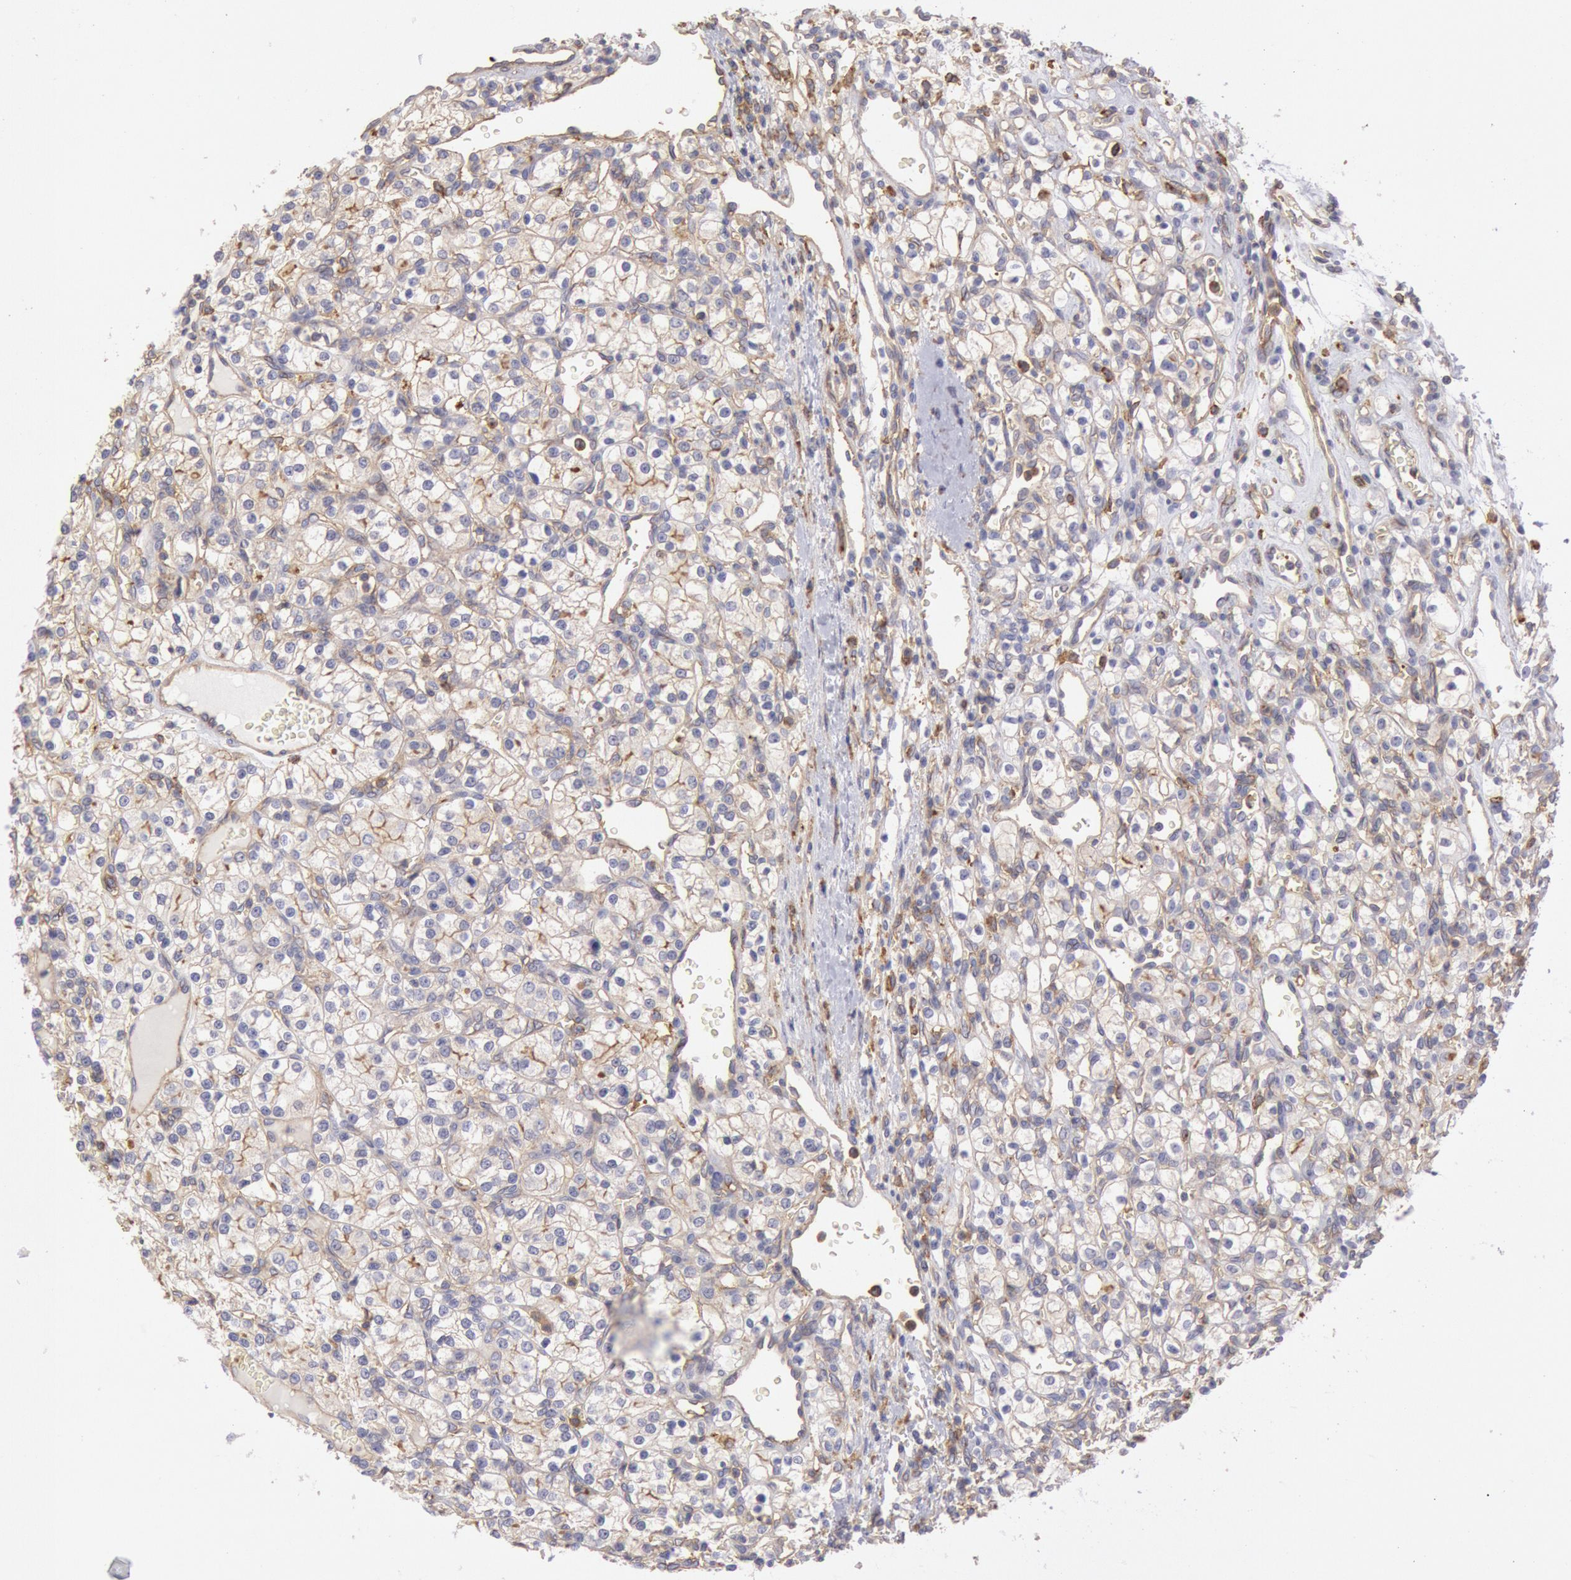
{"staining": {"intensity": "weak", "quantity": "<25%", "location": "cytoplasmic/membranous"}, "tissue": "renal cancer", "cell_type": "Tumor cells", "image_type": "cancer", "snomed": [{"axis": "morphology", "description": "Adenocarcinoma, NOS"}, {"axis": "topography", "description": "Kidney"}], "caption": "There is no significant expression in tumor cells of adenocarcinoma (renal).", "gene": "SNAP23", "patient": {"sex": "female", "age": 62}}